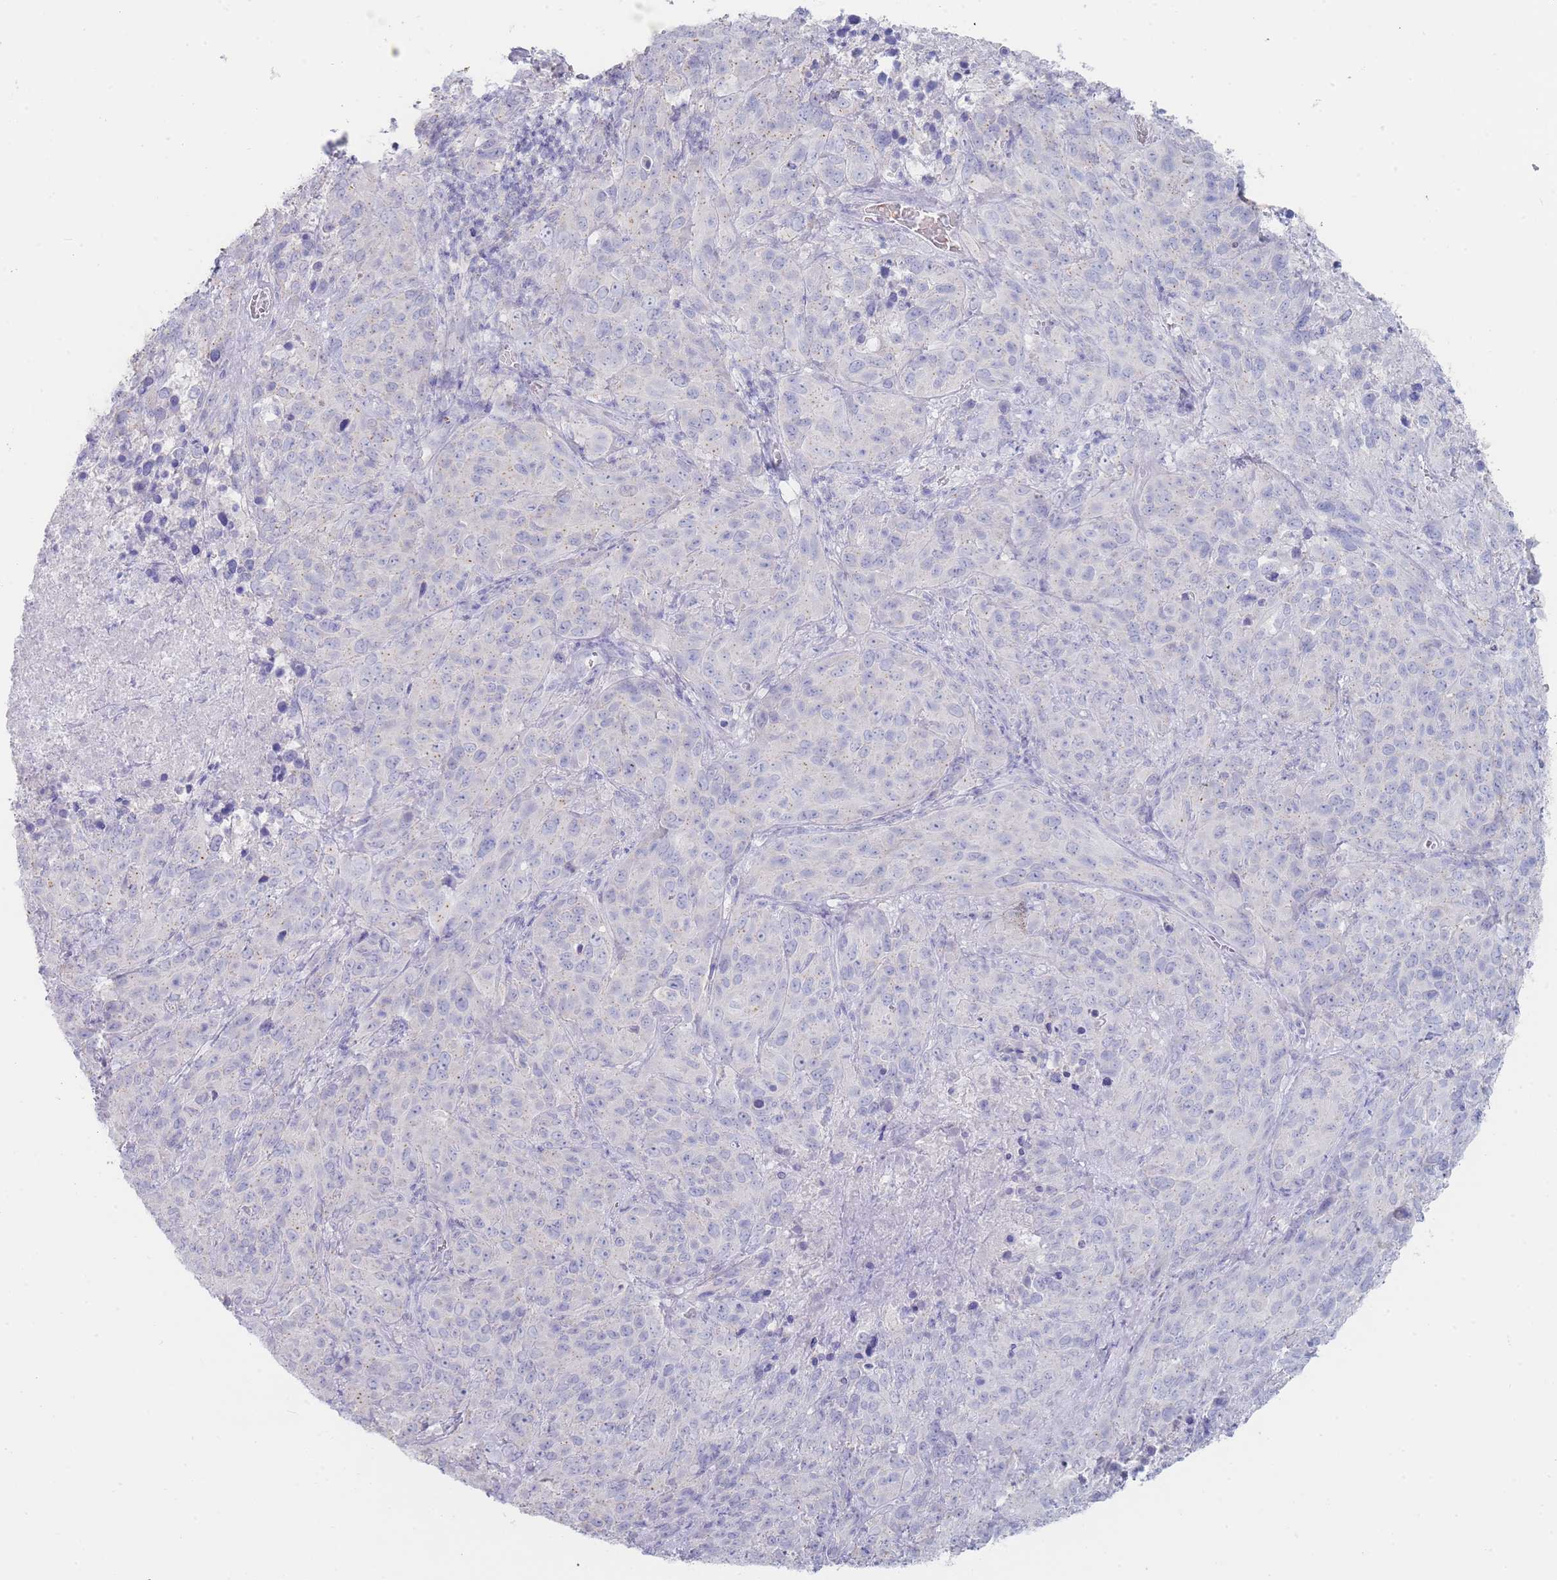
{"staining": {"intensity": "negative", "quantity": "none", "location": "none"}, "tissue": "cervical cancer", "cell_type": "Tumor cells", "image_type": "cancer", "snomed": [{"axis": "morphology", "description": "Squamous cell carcinoma, NOS"}, {"axis": "topography", "description": "Cervix"}], "caption": "High magnification brightfield microscopy of cervical cancer (squamous cell carcinoma) stained with DAB (3,3'-diaminobenzidine) (brown) and counterstained with hematoxylin (blue): tumor cells show no significant expression.", "gene": "HBG2", "patient": {"sex": "female", "age": 51}}